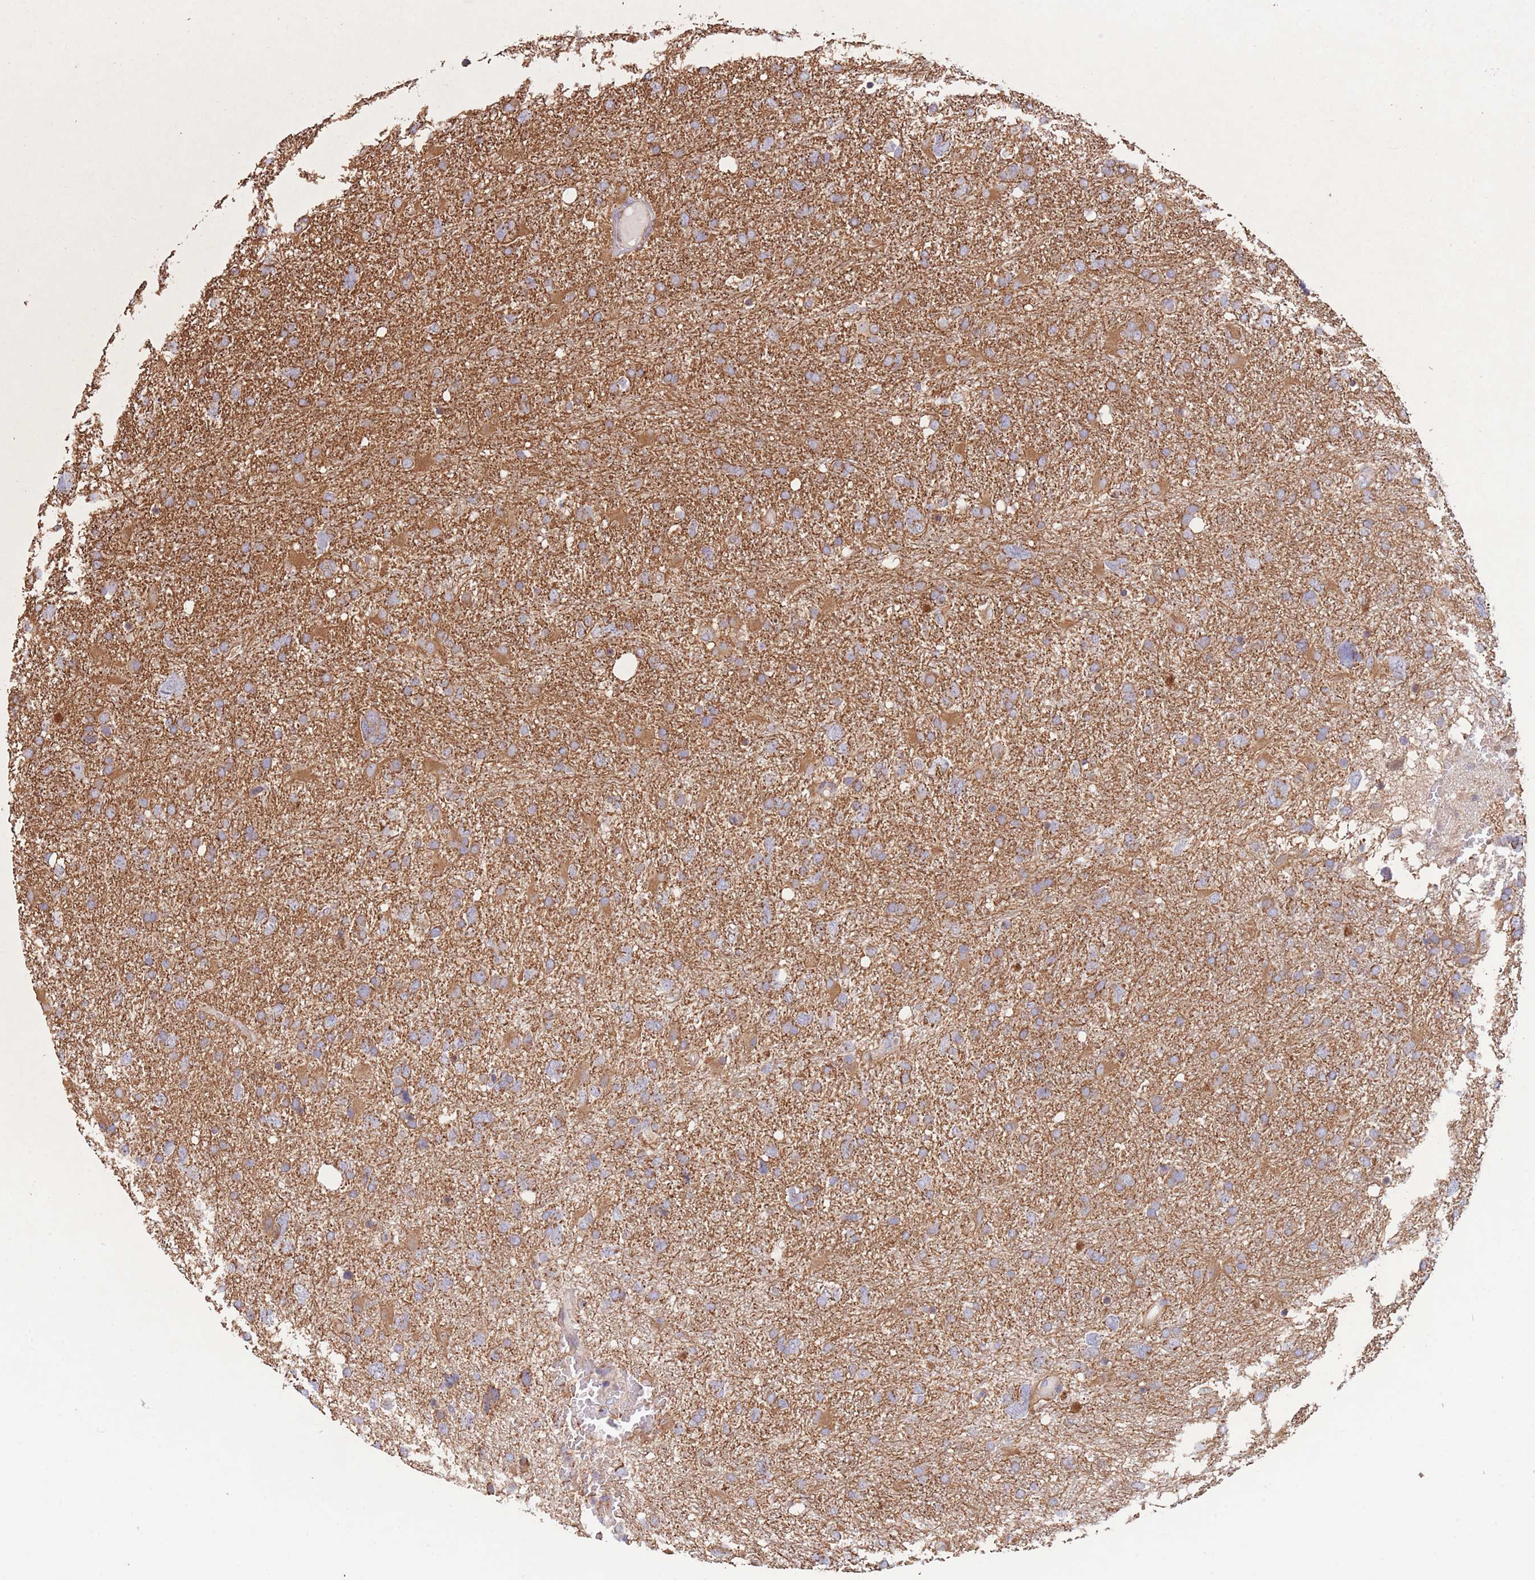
{"staining": {"intensity": "moderate", "quantity": "25%-75%", "location": "cytoplasmic/membranous"}, "tissue": "glioma", "cell_type": "Tumor cells", "image_type": "cancer", "snomed": [{"axis": "morphology", "description": "Glioma, malignant, High grade"}, {"axis": "topography", "description": "Brain"}], "caption": "Protein expression analysis of glioma exhibits moderate cytoplasmic/membranous staining in about 25%-75% of tumor cells.", "gene": "FKBP8", "patient": {"sex": "male", "age": 61}}